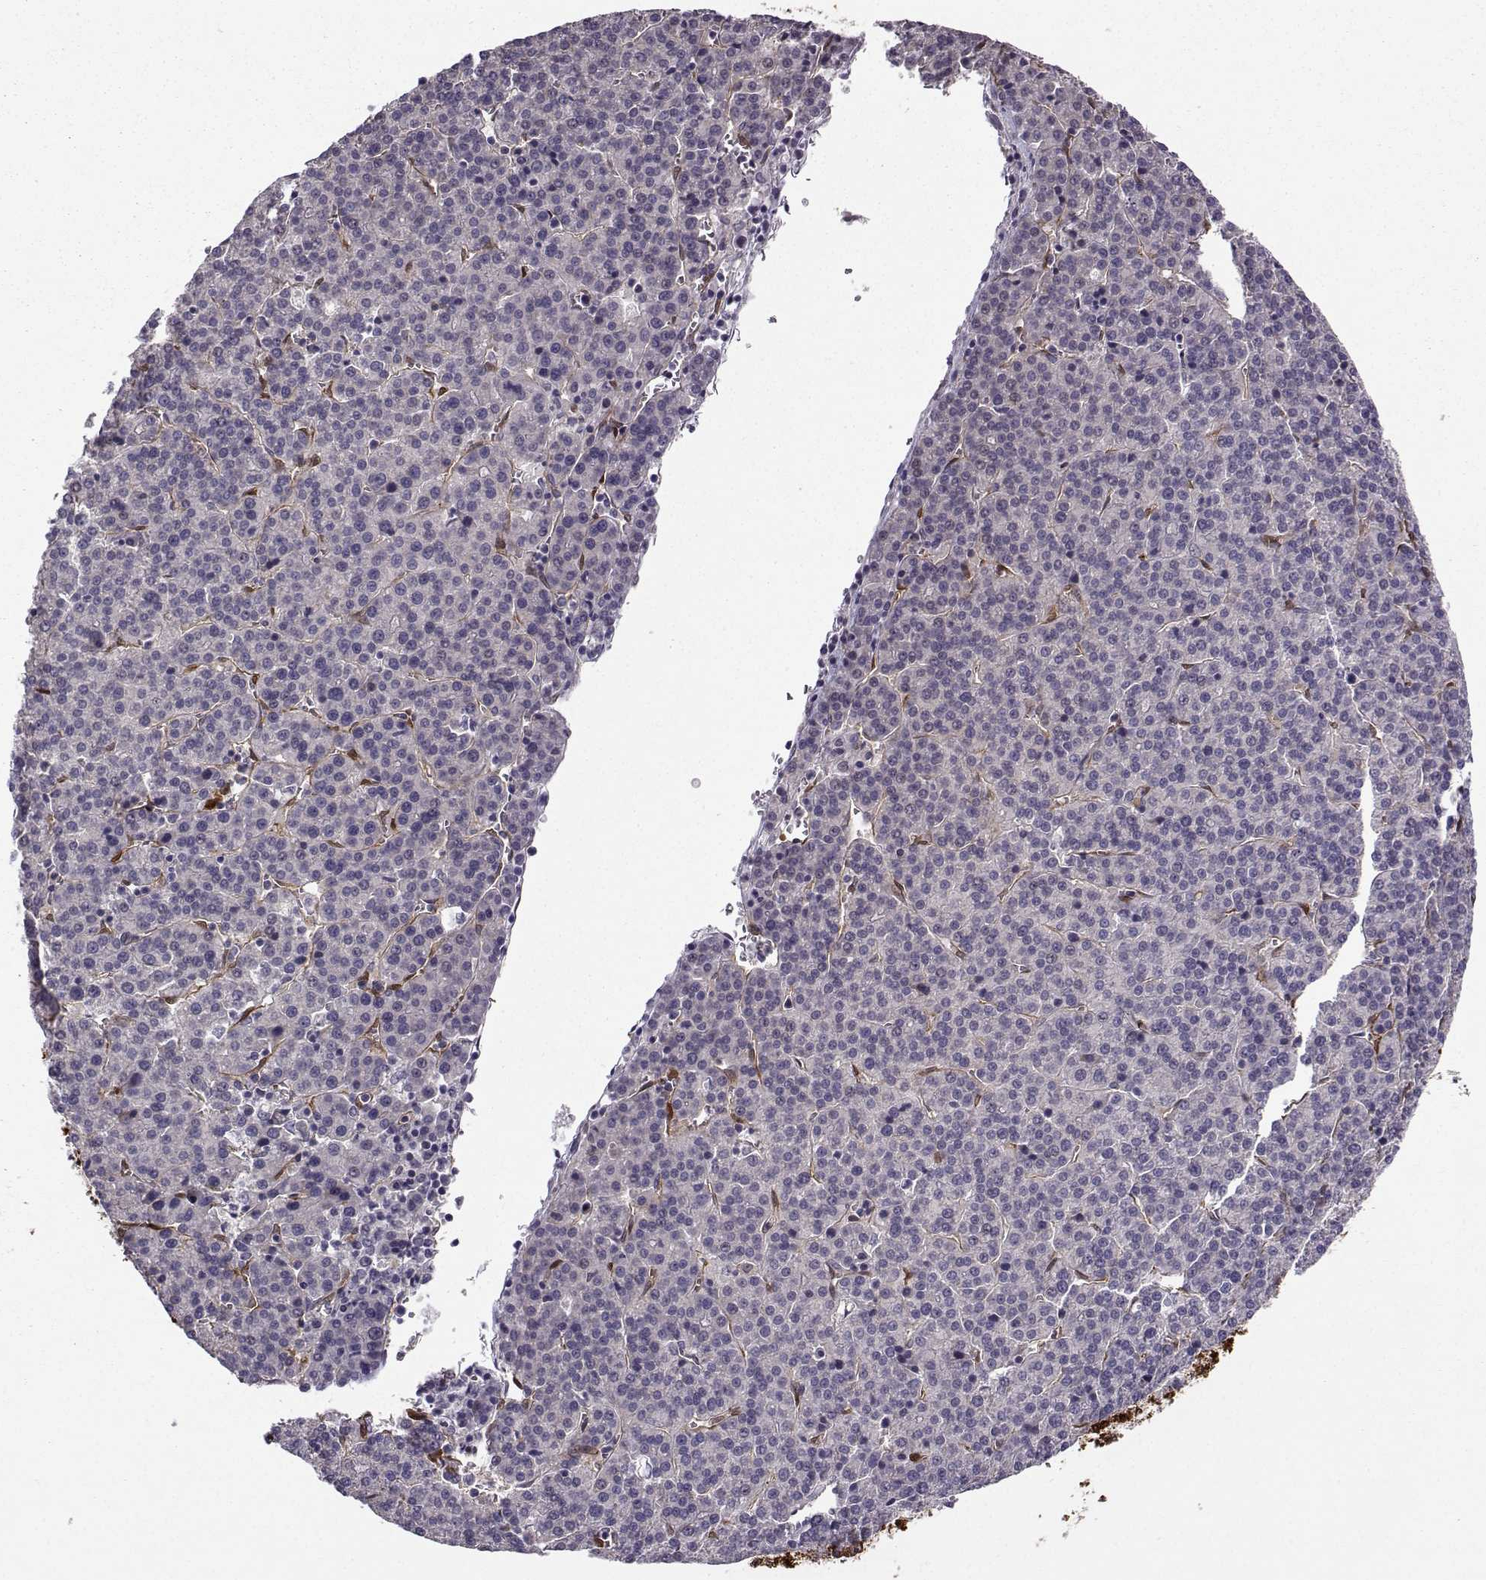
{"staining": {"intensity": "negative", "quantity": "none", "location": "none"}, "tissue": "liver cancer", "cell_type": "Tumor cells", "image_type": "cancer", "snomed": [{"axis": "morphology", "description": "Carcinoma, Hepatocellular, NOS"}, {"axis": "topography", "description": "Liver"}], "caption": "Tumor cells show no significant staining in liver cancer (hepatocellular carcinoma).", "gene": "NQO1", "patient": {"sex": "female", "age": 58}}